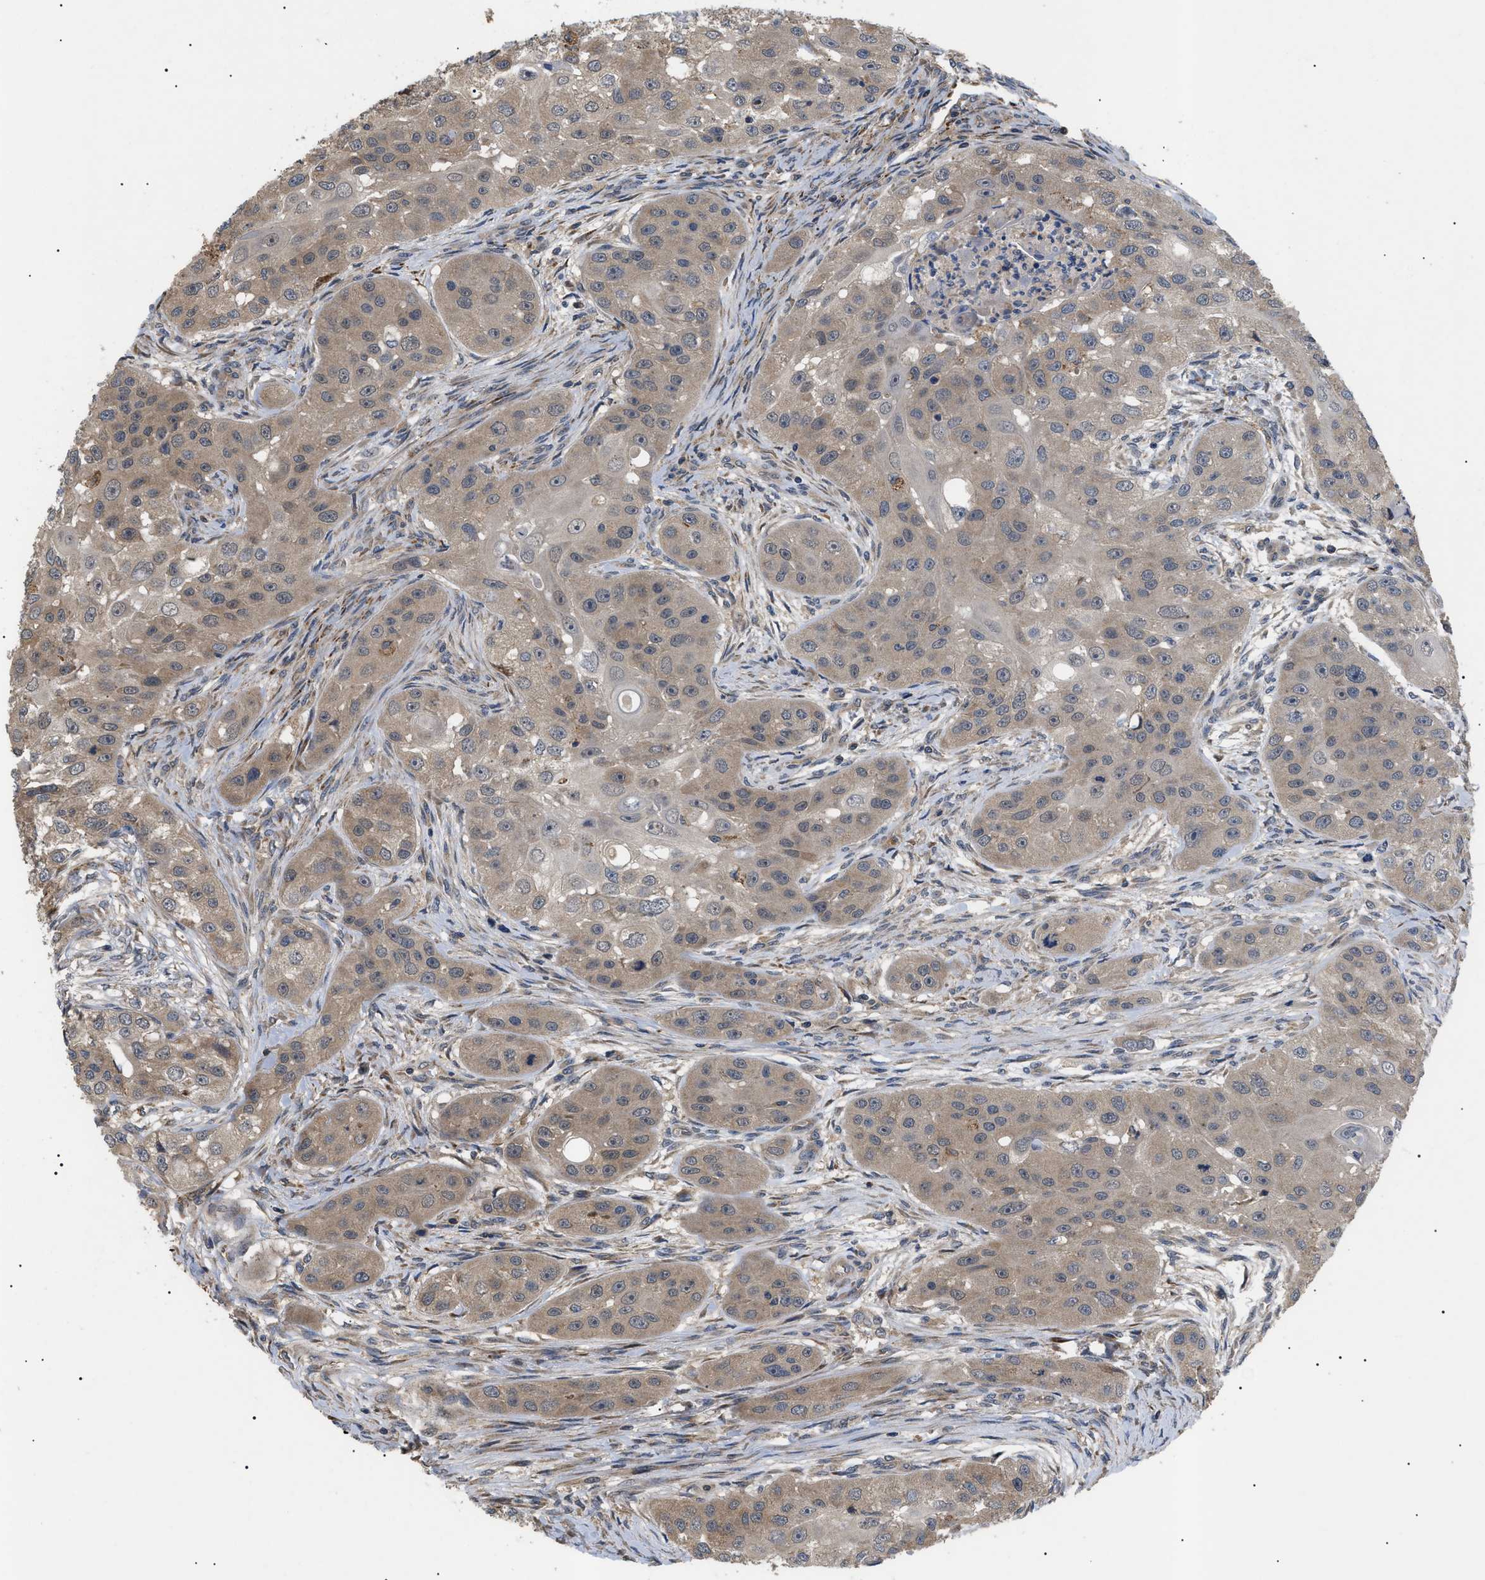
{"staining": {"intensity": "weak", "quantity": ">75%", "location": "cytoplasmic/membranous,nuclear"}, "tissue": "head and neck cancer", "cell_type": "Tumor cells", "image_type": "cancer", "snomed": [{"axis": "morphology", "description": "Normal tissue, NOS"}, {"axis": "morphology", "description": "Squamous cell carcinoma, NOS"}, {"axis": "topography", "description": "Skeletal muscle"}, {"axis": "topography", "description": "Head-Neck"}], "caption": "A brown stain shows weak cytoplasmic/membranous and nuclear staining of a protein in head and neck cancer tumor cells. (Stains: DAB in brown, nuclei in blue, Microscopy: brightfield microscopy at high magnification).", "gene": "ASTL", "patient": {"sex": "male", "age": 51}}